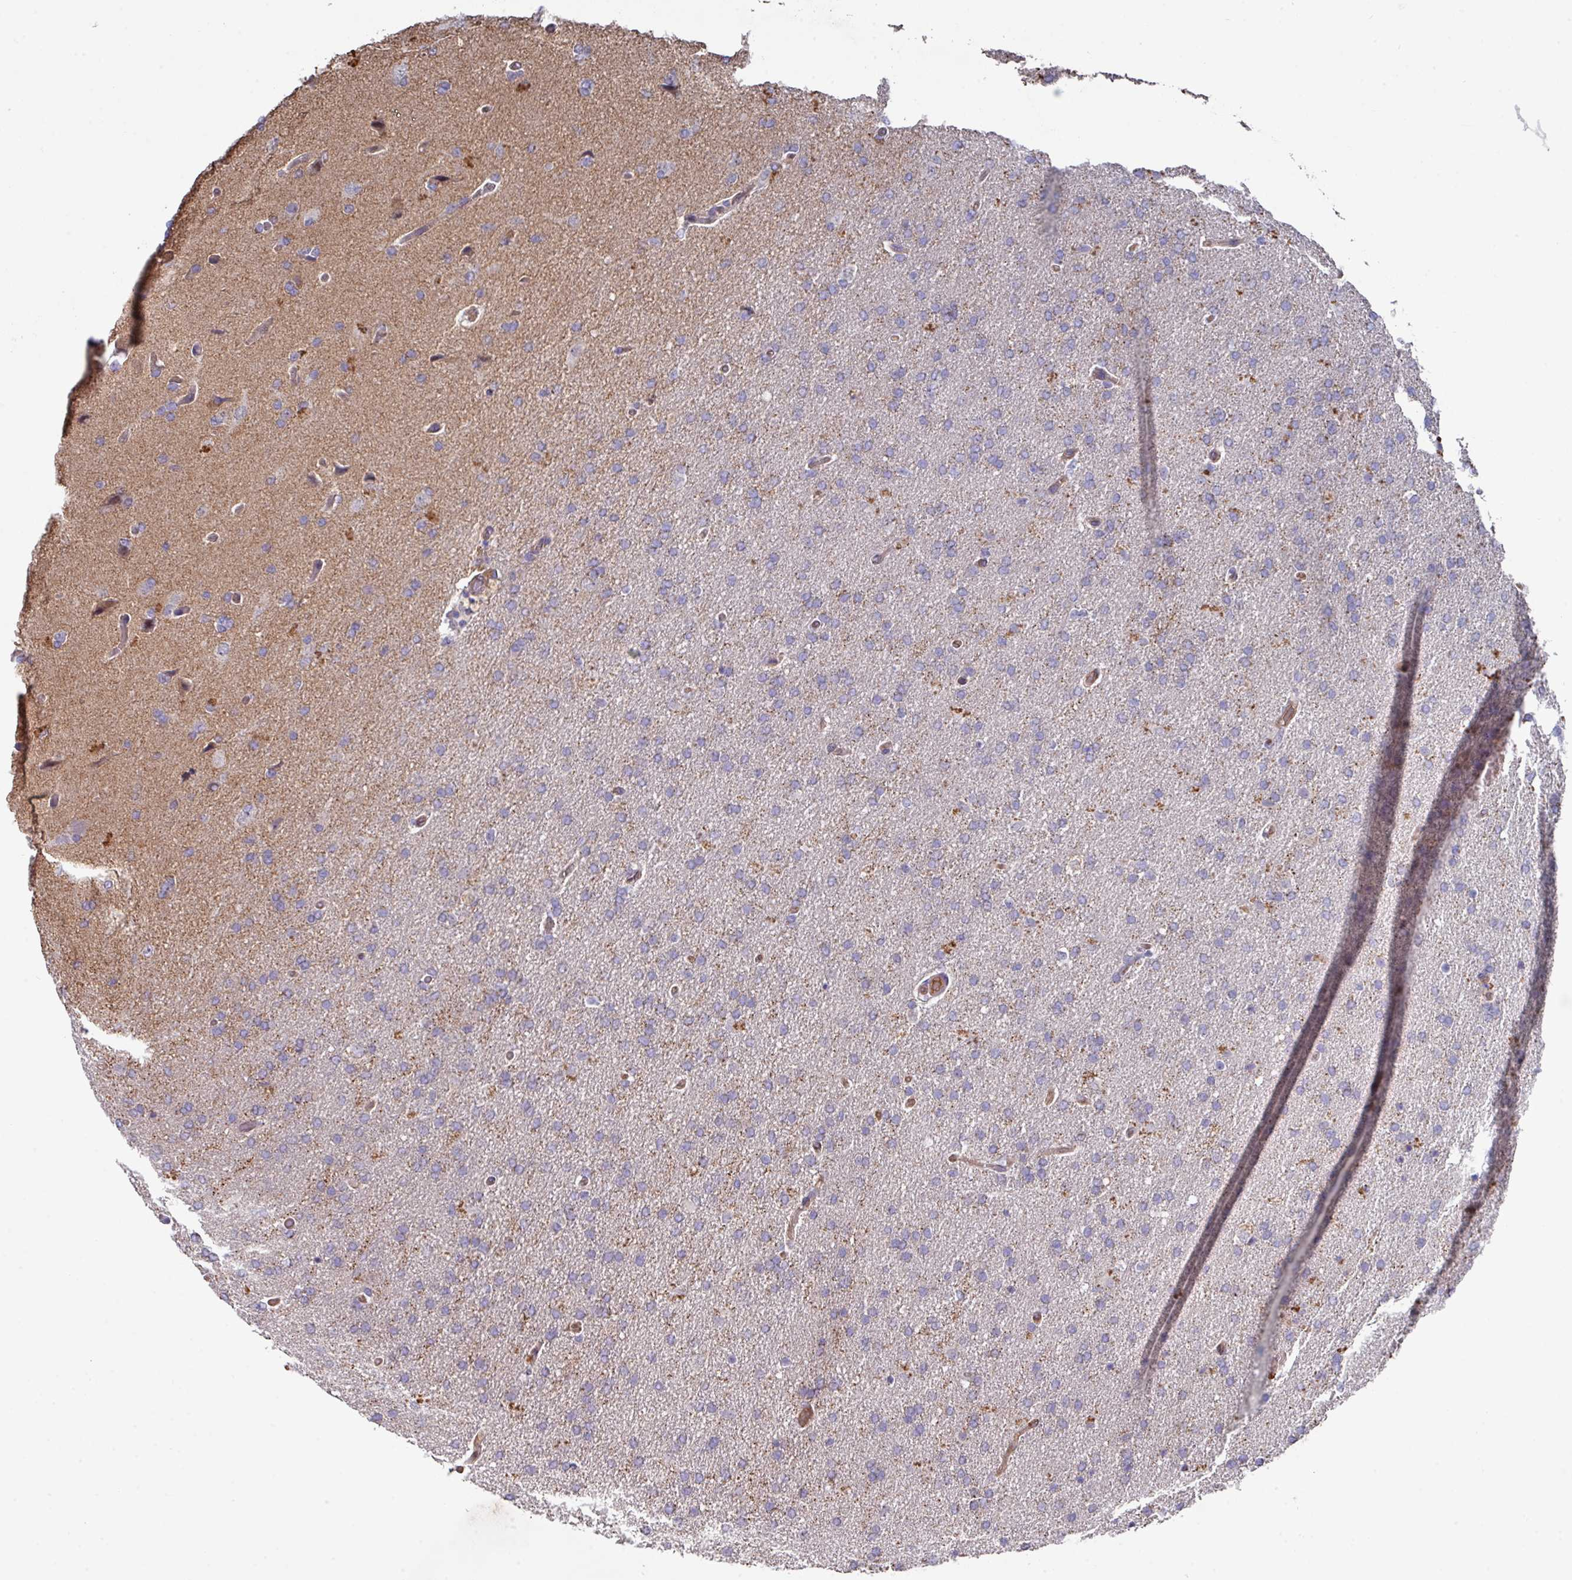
{"staining": {"intensity": "negative", "quantity": "none", "location": "none"}, "tissue": "glioma", "cell_type": "Tumor cells", "image_type": "cancer", "snomed": [{"axis": "morphology", "description": "Glioma, malignant, High grade"}, {"axis": "topography", "description": "Brain"}], "caption": "This is an immunohistochemistry micrograph of human malignant glioma (high-grade). There is no staining in tumor cells.", "gene": "PRR5", "patient": {"sex": "male", "age": 72}}